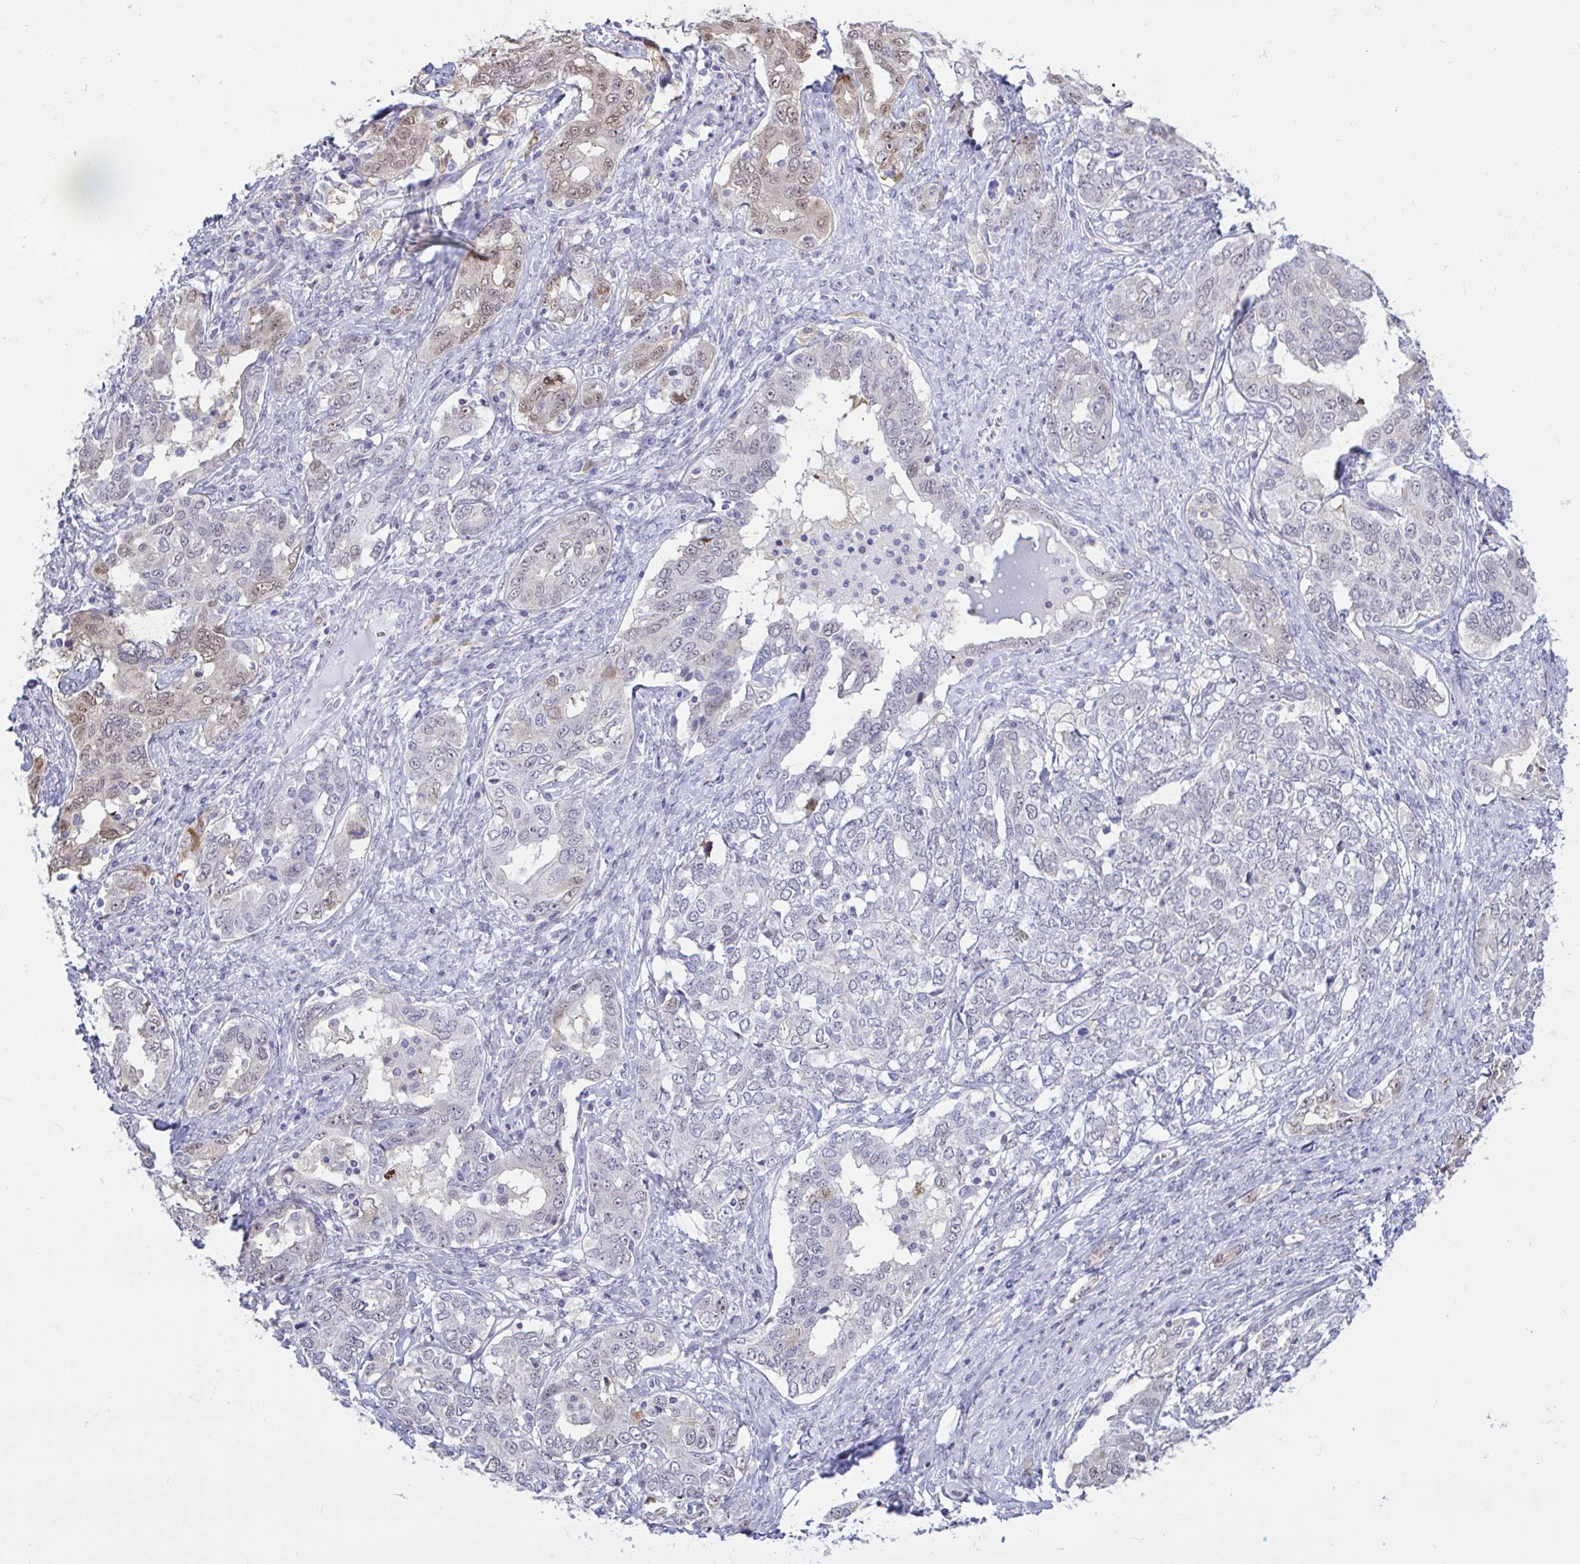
{"staining": {"intensity": "weak", "quantity": "<25%", "location": "cytoplasmic/membranous,nuclear"}, "tissue": "ovarian cancer", "cell_type": "Tumor cells", "image_type": "cancer", "snomed": [{"axis": "morphology", "description": "Carcinoma, endometroid"}, {"axis": "topography", "description": "Ovary"}], "caption": "Ovarian cancer was stained to show a protein in brown. There is no significant expression in tumor cells.", "gene": "ZNF485", "patient": {"sex": "female", "age": 62}}